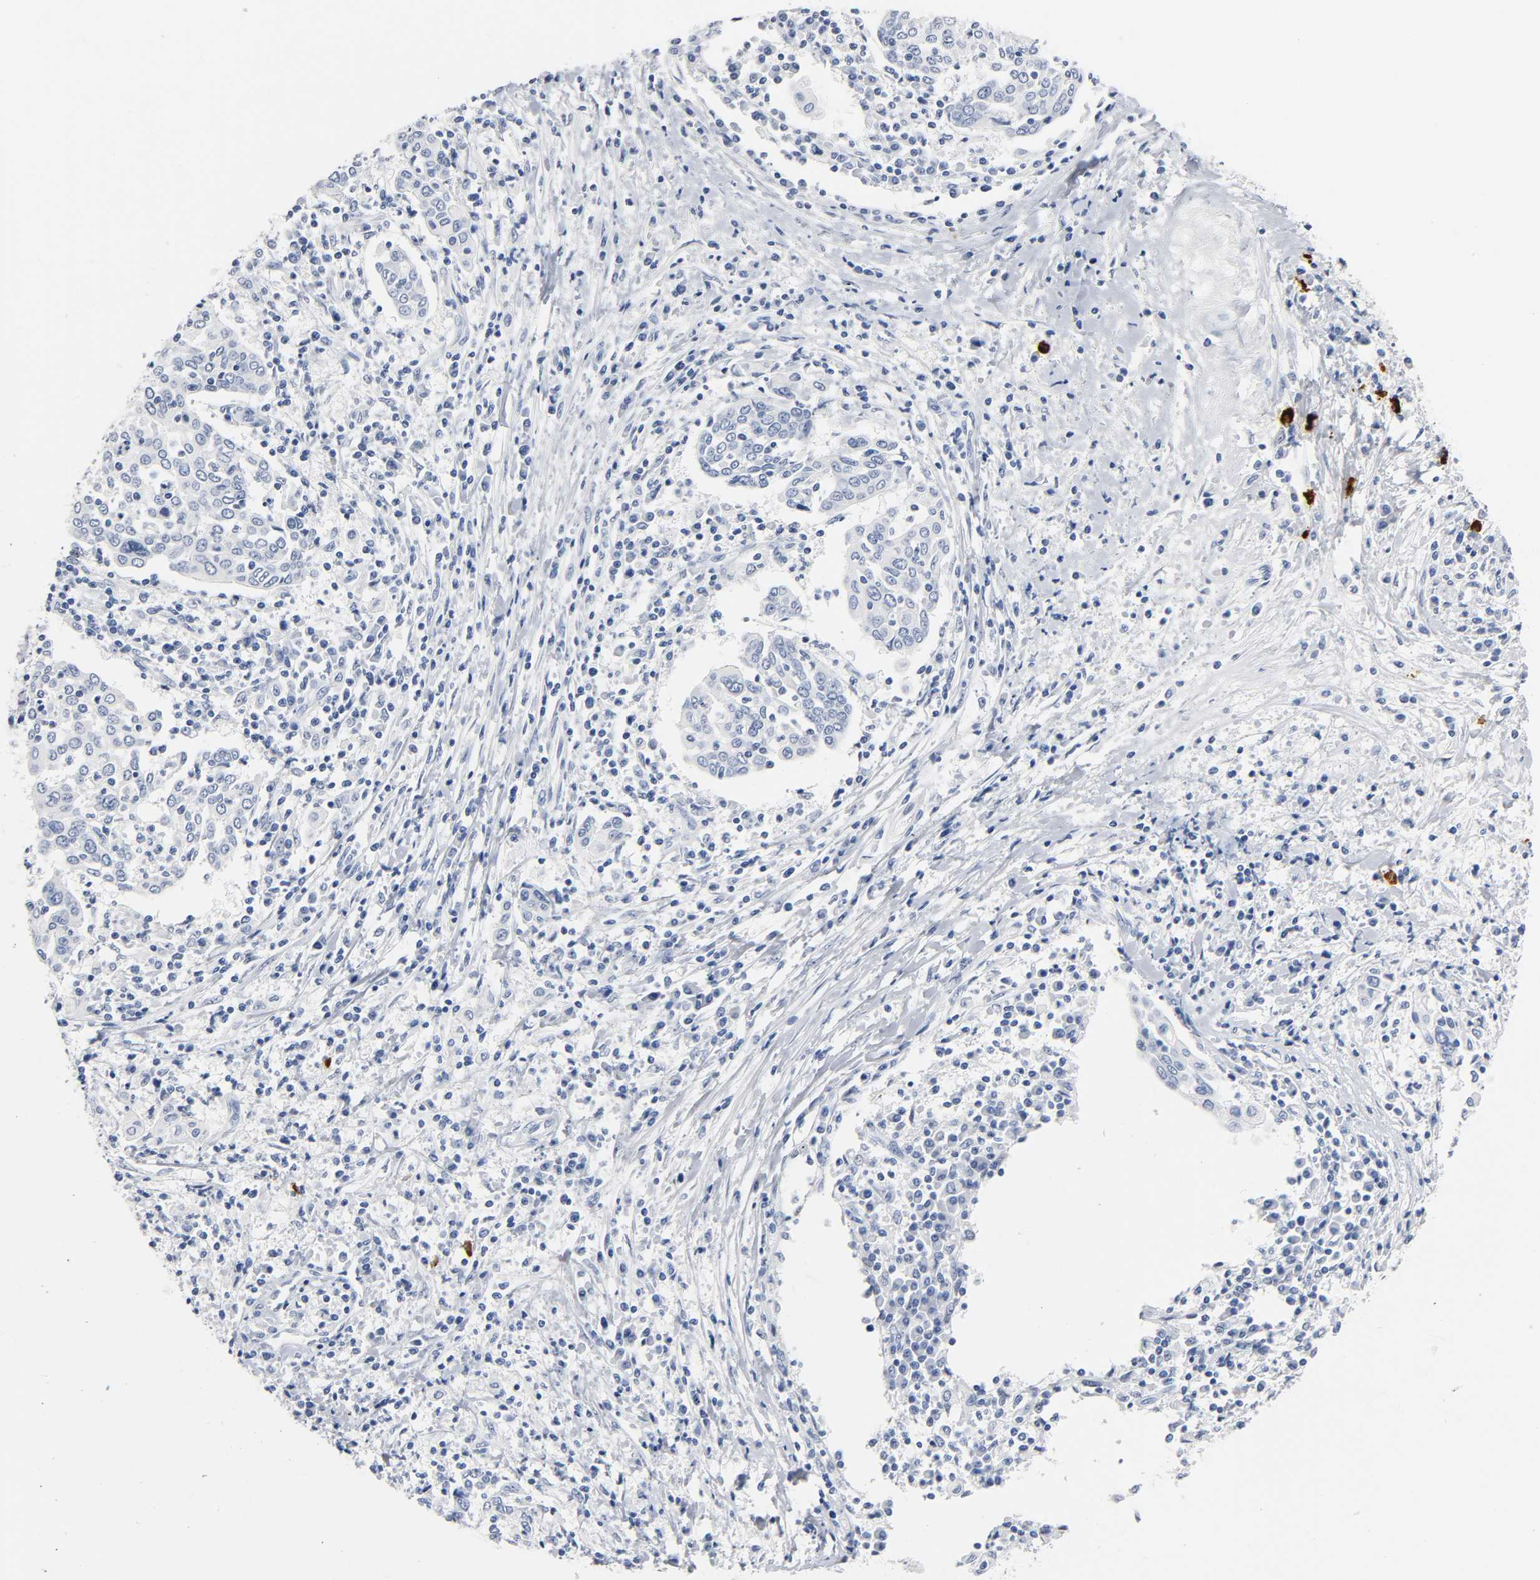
{"staining": {"intensity": "negative", "quantity": "none", "location": "none"}, "tissue": "cervical cancer", "cell_type": "Tumor cells", "image_type": "cancer", "snomed": [{"axis": "morphology", "description": "Squamous cell carcinoma, NOS"}, {"axis": "topography", "description": "Cervix"}], "caption": "This is a image of immunohistochemistry staining of cervical cancer (squamous cell carcinoma), which shows no positivity in tumor cells.", "gene": "NAB2", "patient": {"sex": "female", "age": 40}}